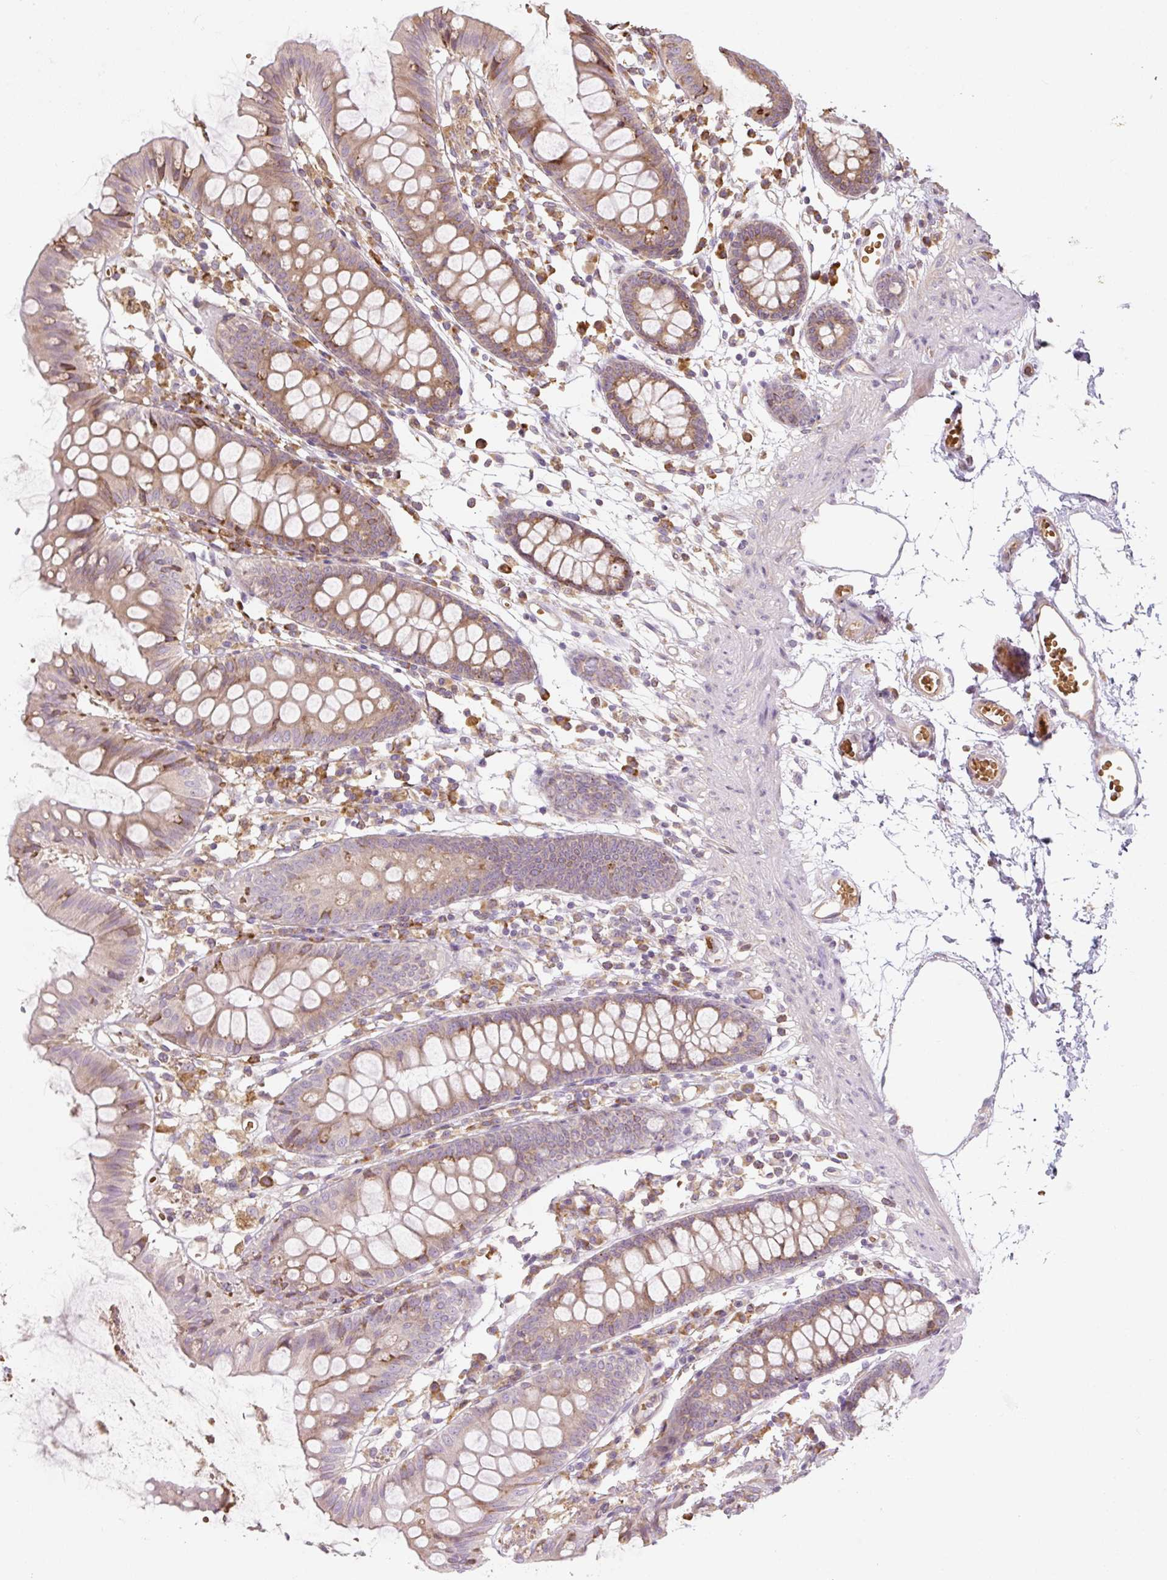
{"staining": {"intensity": "weak", "quantity": "25%-75%", "location": "cytoplasmic/membranous"}, "tissue": "colon", "cell_type": "Endothelial cells", "image_type": "normal", "snomed": [{"axis": "morphology", "description": "Normal tissue, NOS"}, {"axis": "topography", "description": "Colon"}], "caption": "There is low levels of weak cytoplasmic/membranous positivity in endothelial cells of unremarkable colon, as demonstrated by immunohistochemical staining (brown color).", "gene": "RASA1", "patient": {"sex": "female", "age": 84}}